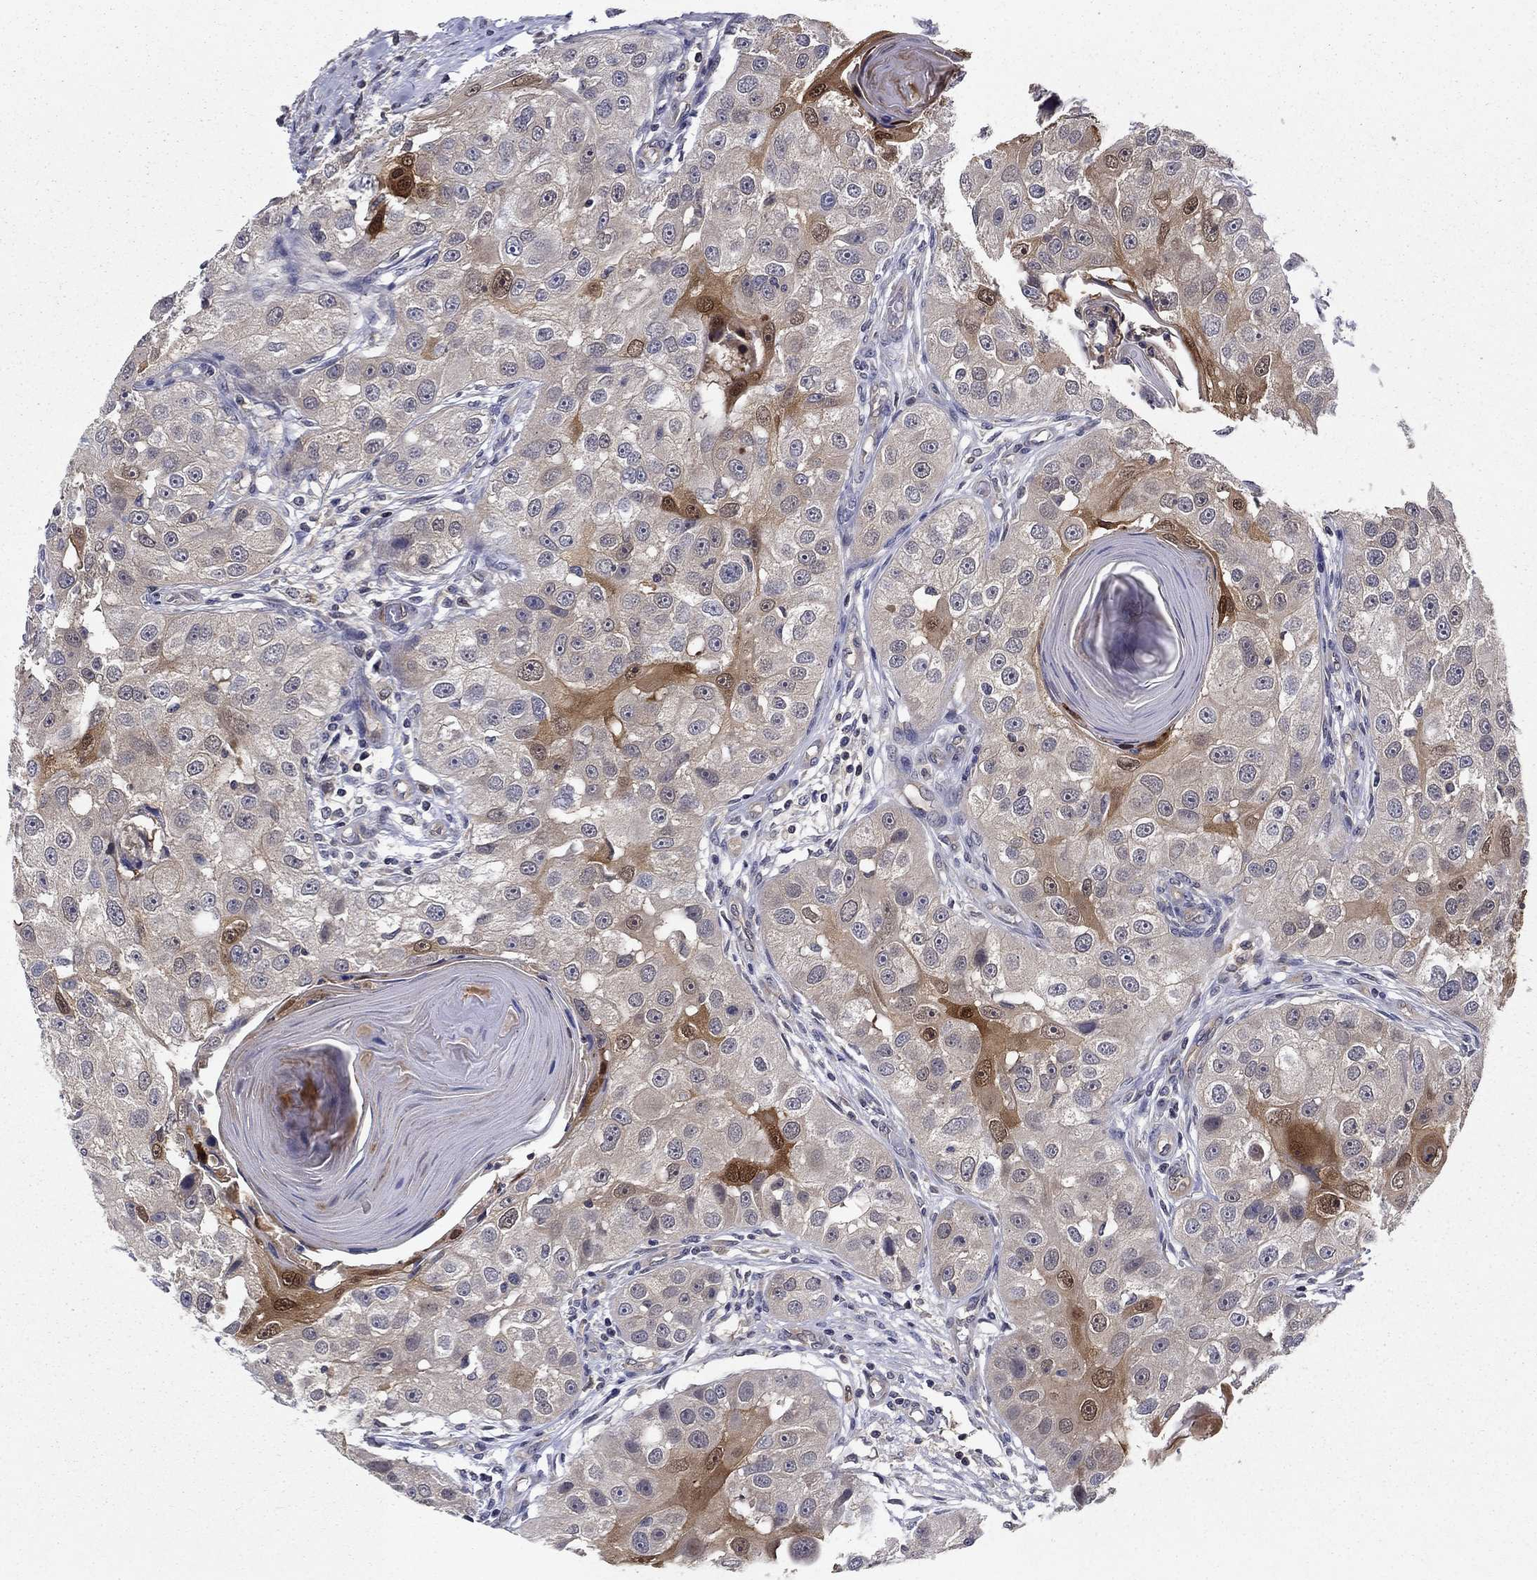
{"staining": {"intensity": "moderate", "quantity": "<25%", "location": "cytoplasmic/membranous,nuclear"}, "tissue": "head and neck cancer", "cell_type": "Tumor cells", "image_type": "cancer", "snomed": [{"axis": "morphology", "description": "Normal tissue, NOS"}, {"axis": "morphology", "description": "Squamous cell carcinoma, NOS"}, {"axis": "topography", "description": "Skeletal muscle"}, {"axis": "topography", "description": "Head-Neck"}], "caption": "The immunohistochemical stain shows moderate cytoplasmic/membranous and nuclear positivity in tumor cells of head and neck cancer tissue.", "gene": "GLTP", "patient": {"sex": "male", "age": 51}}